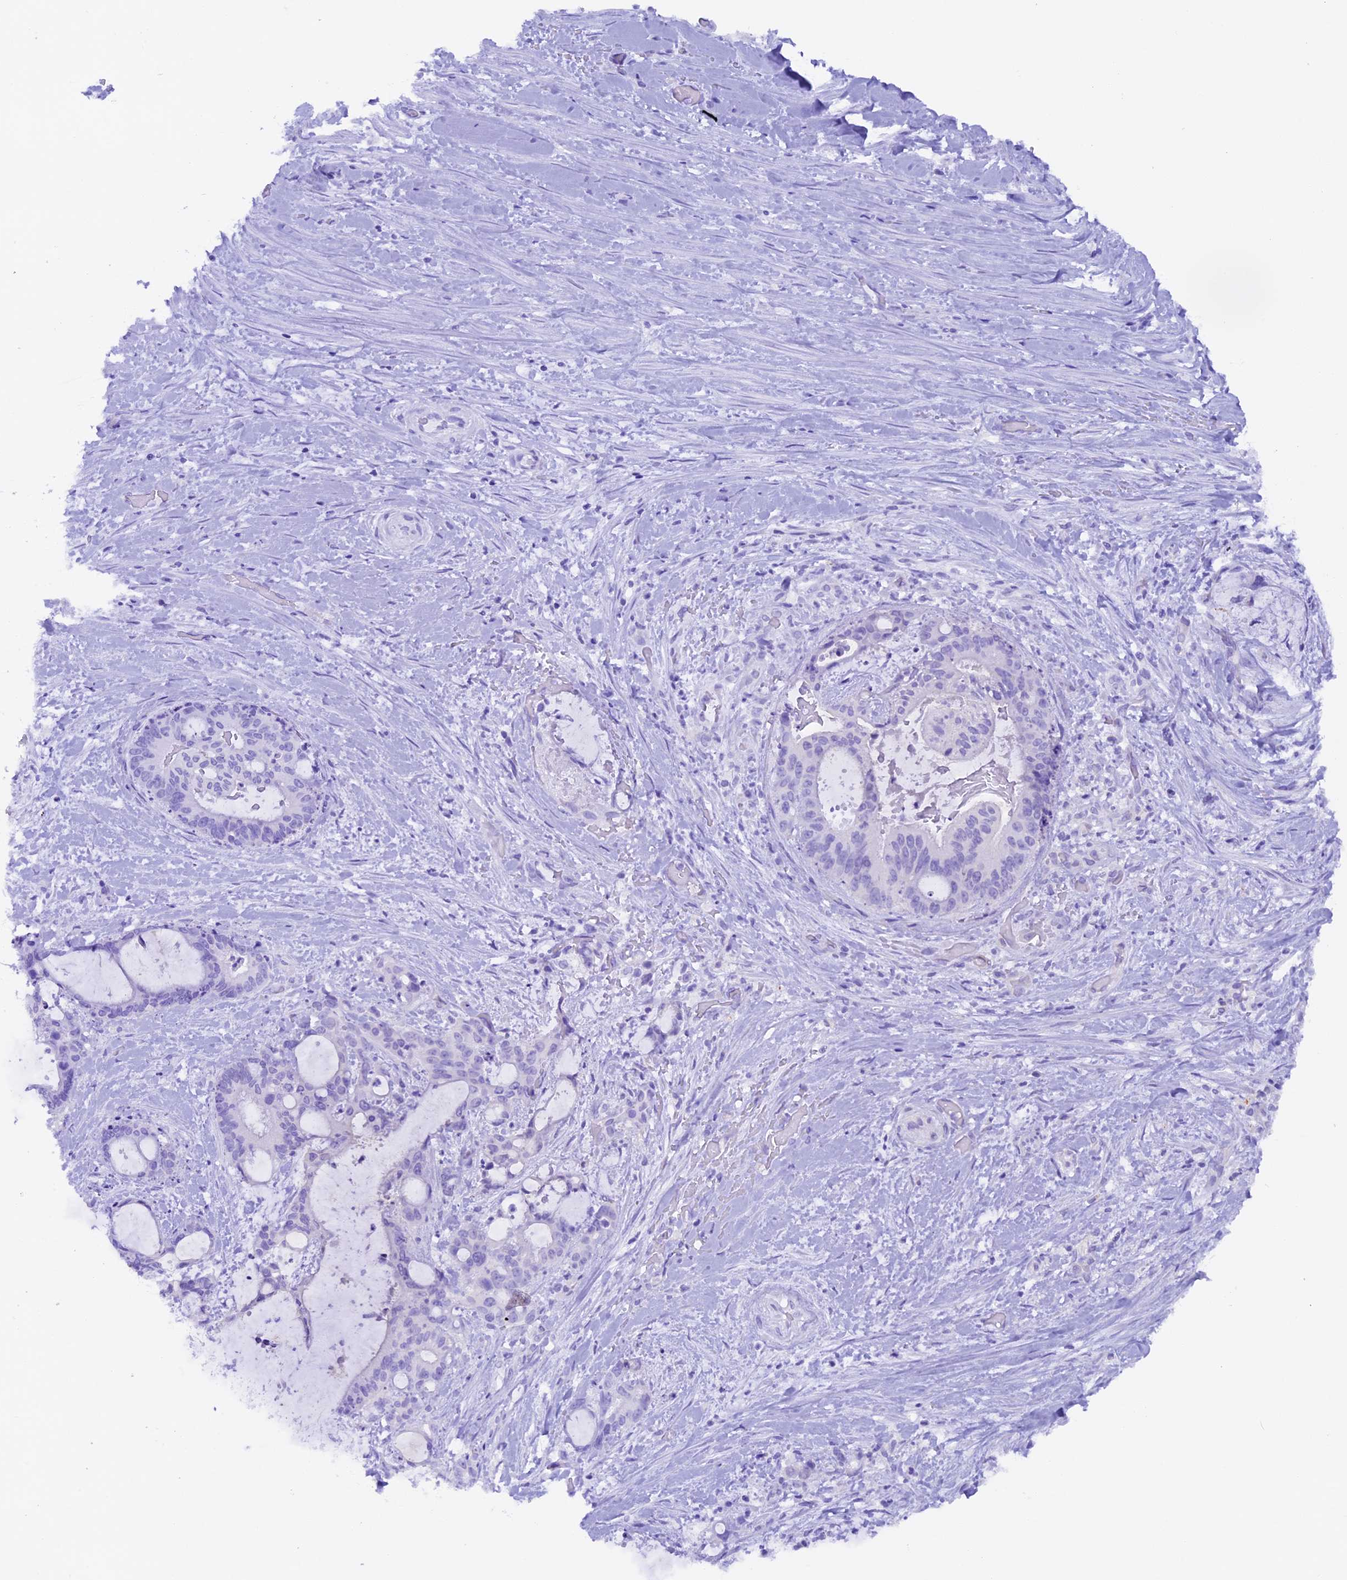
{"staining": {"intensity": "negative", "quantity": "none", "location": "none"}, "tissue": "liver cancer", "cell_type": "Tumor cells", "image_type": "cancer", "snomed": [{"axis": "morphology", "description": "Normal tissue, NOS"}, {"axis": "morphology", "description": "Cholangiocarcinoma"}, {"axis": "topography", "description": "Liver"}, {"axis": "topography", "description": "Peripheral nerve tissue"}], "caption": "There is no significant expression in tumor cells of liver cancer (cholangiocarcinoma).", "gene": "NCK2", "patient": {"sex": "female", "age": 73}}